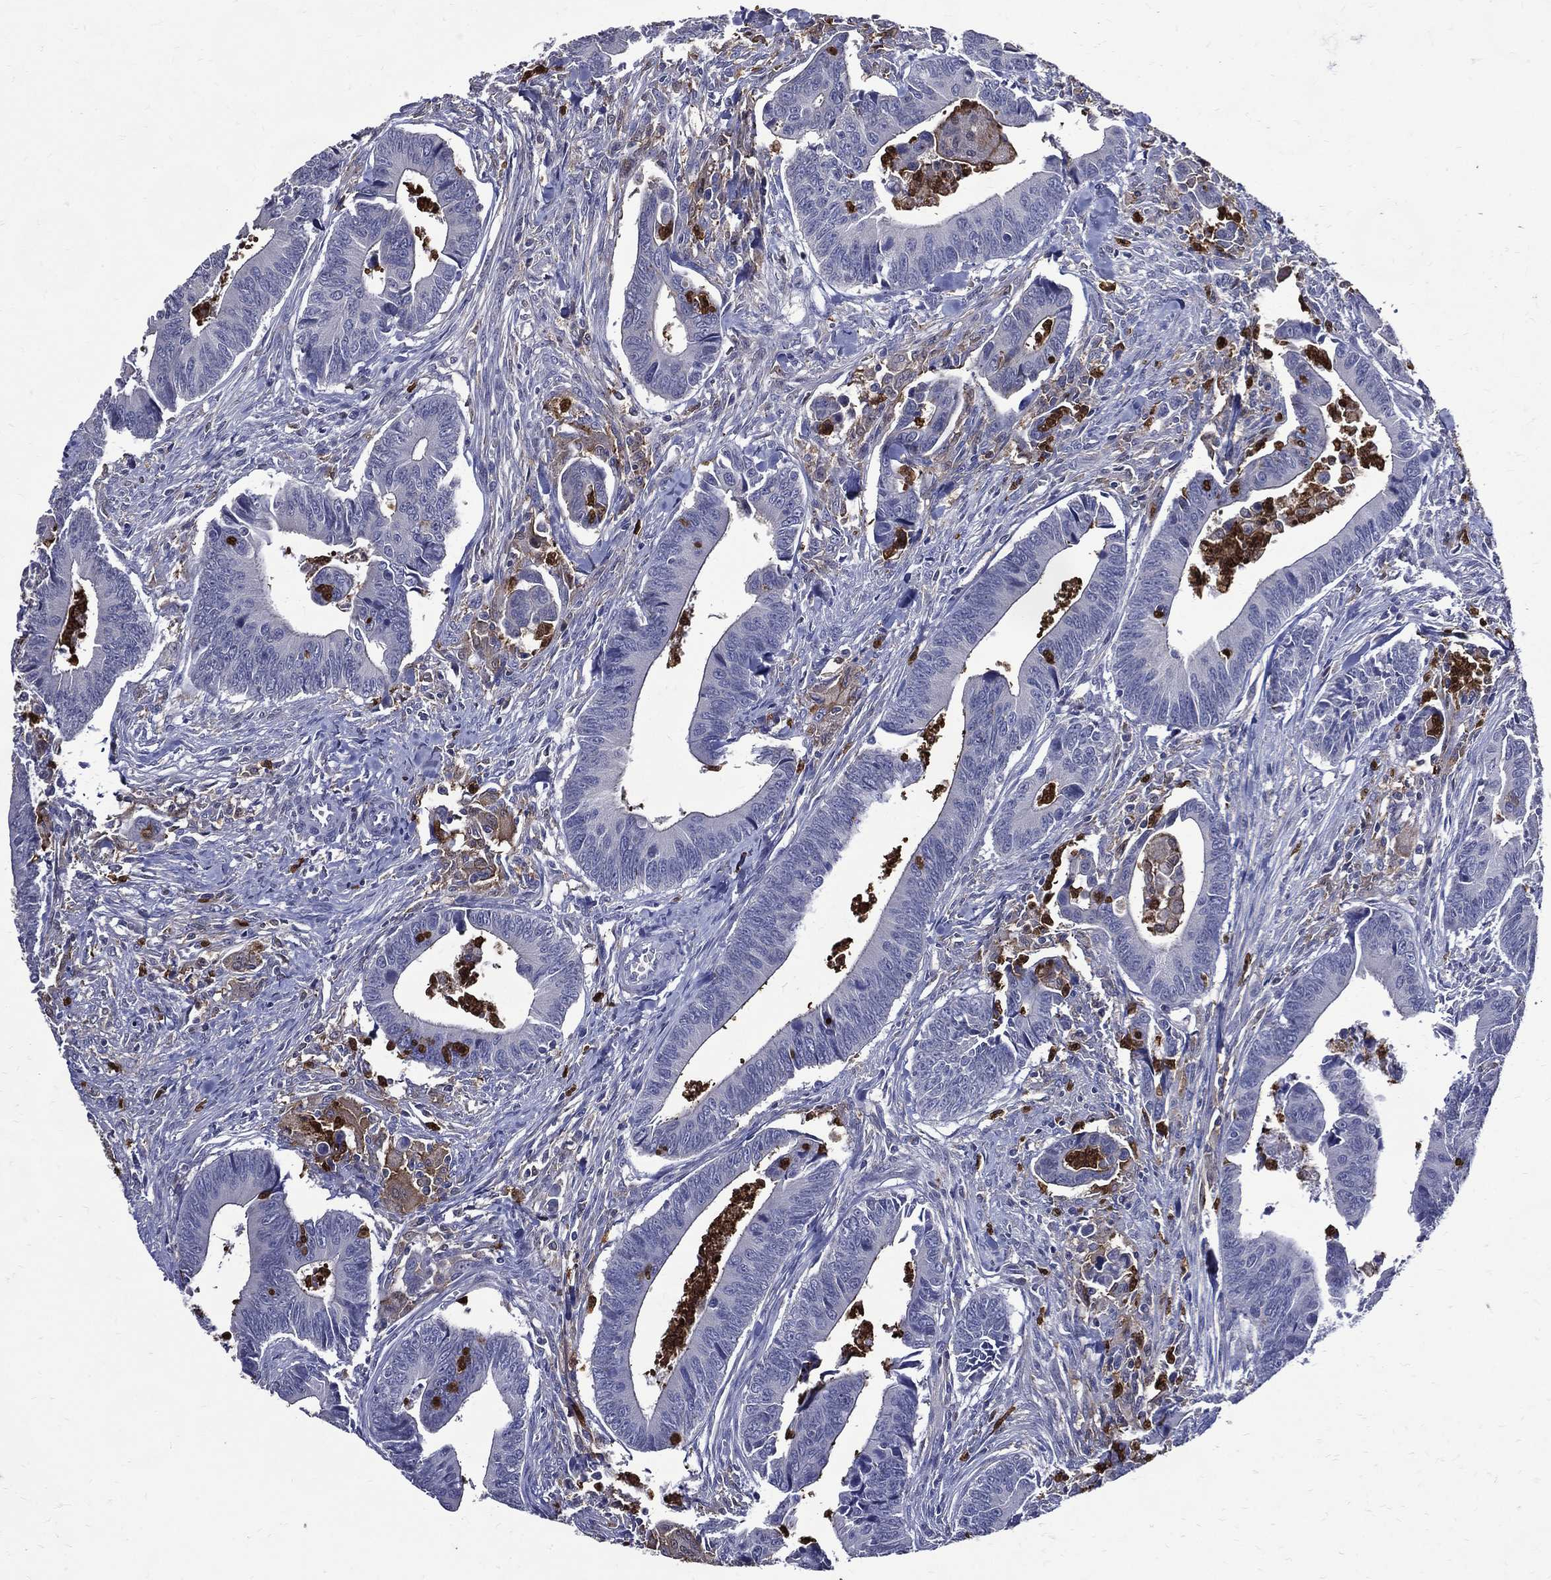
{"staining": {"intensity": "negative", "quantity": "none", "location": "none"}, "tissue": "colorectal cancer", "cell_type": "Tumor cells", "image_type": "cancer", "snomed": [{"axis": "morphology", "description": "Adenocarcinoma, NOS"}, {"axis": "topography", "description": "Rectum"}], "caption": "A histopathology image of colorectal adenocarcinoma stained for a protein demonstrates no brown staining in tumor cells.", "gene": "GPR171", "patient": {"sex": "male", "age": 67}}